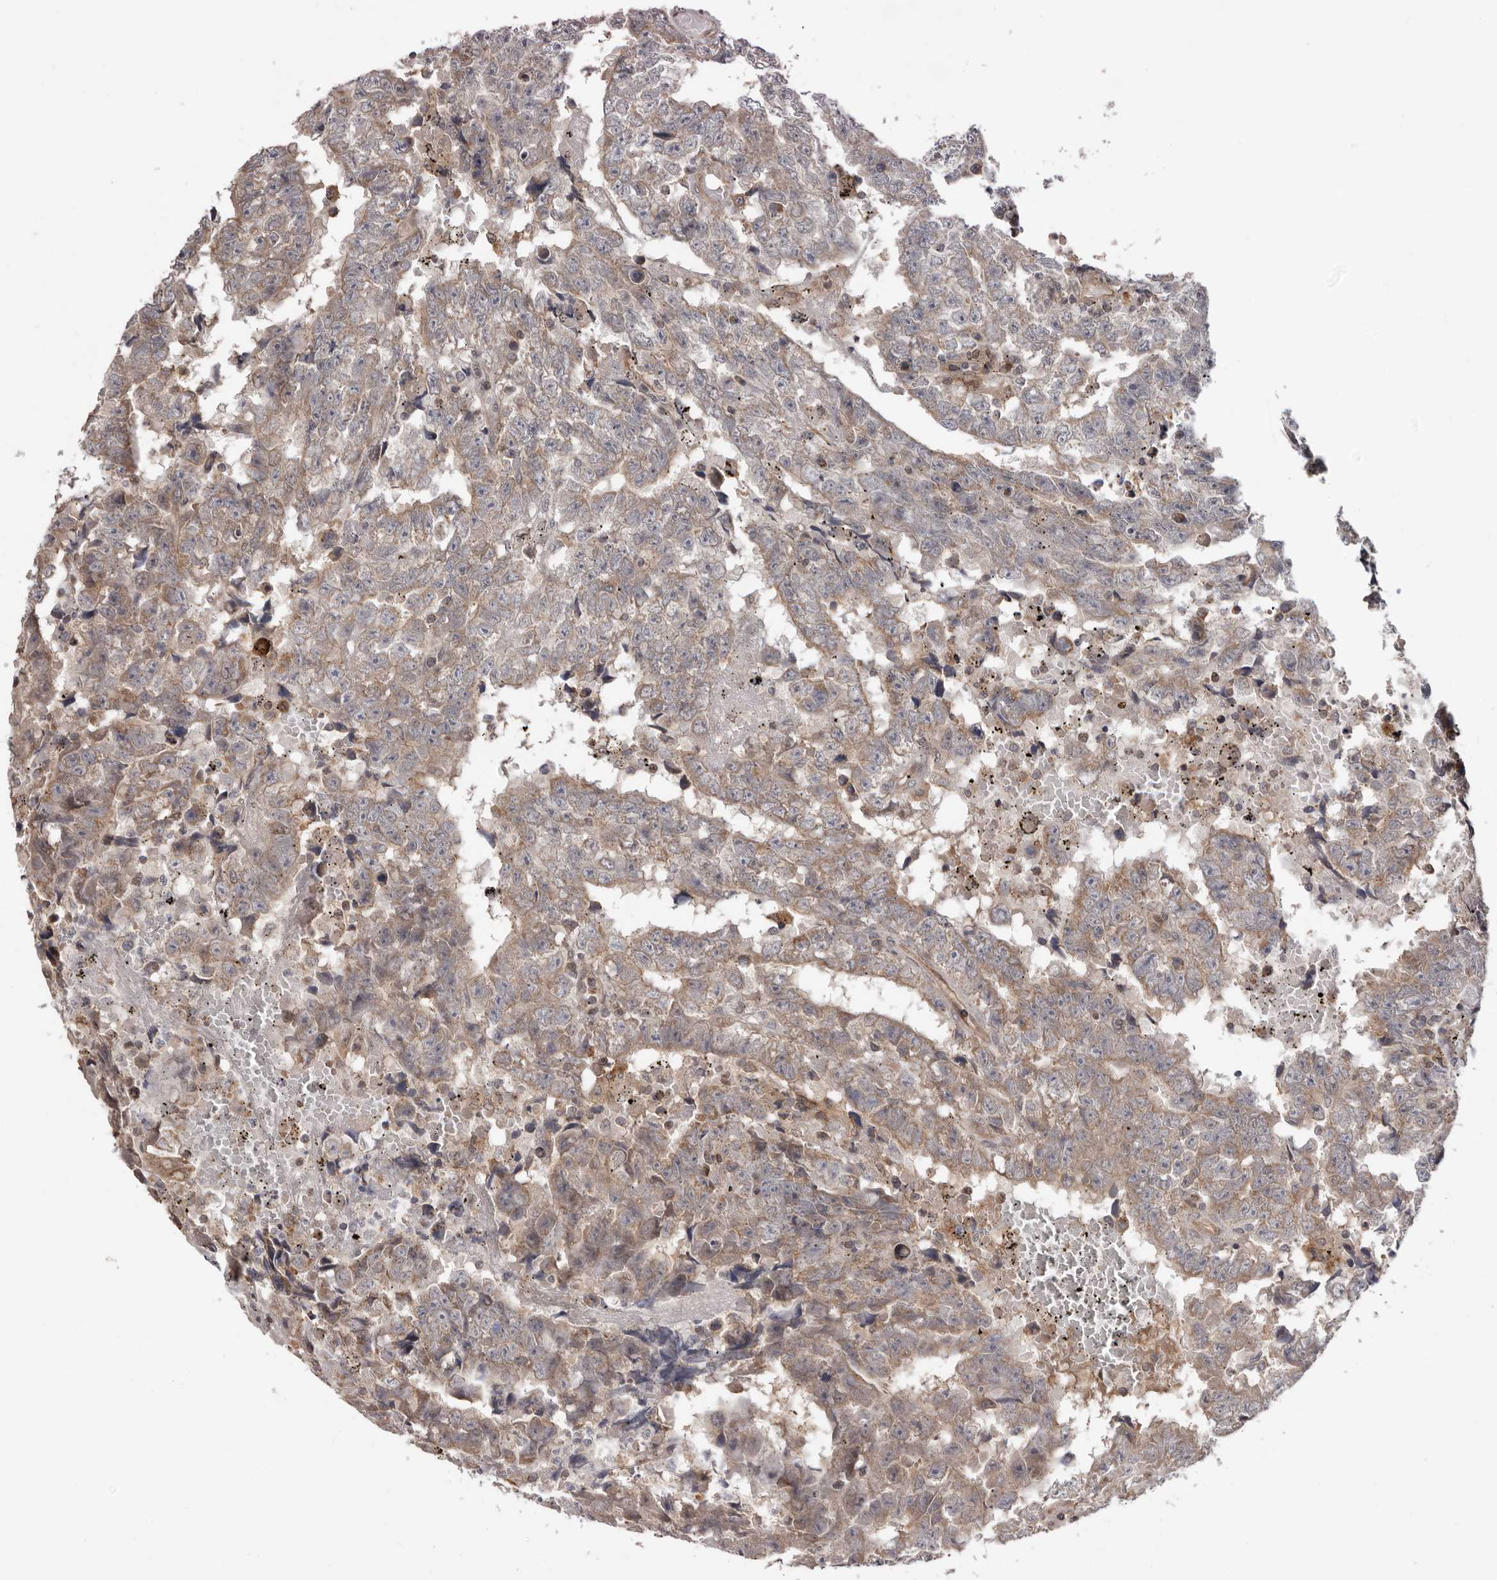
{"staining": {"intensity": "weak", "quantity": ">75%", "location": "cytoplasmic/membranous"}, "tissue": "testis cancer", "cell_type": "Tumor cells", "image_type": "cancer", "snomed": [{"axis": "morphology", "description": "Carcinoma, Embryonal, NOS"}, {"axis": "topography", "description": "Testis"}], "caption": "Embryonal carcinoma (testis) stained with a protein marker reveals weak staining in tumor cells.", "gene": "MOGAT2", "patient": {"sex": "male", "age": 25}}